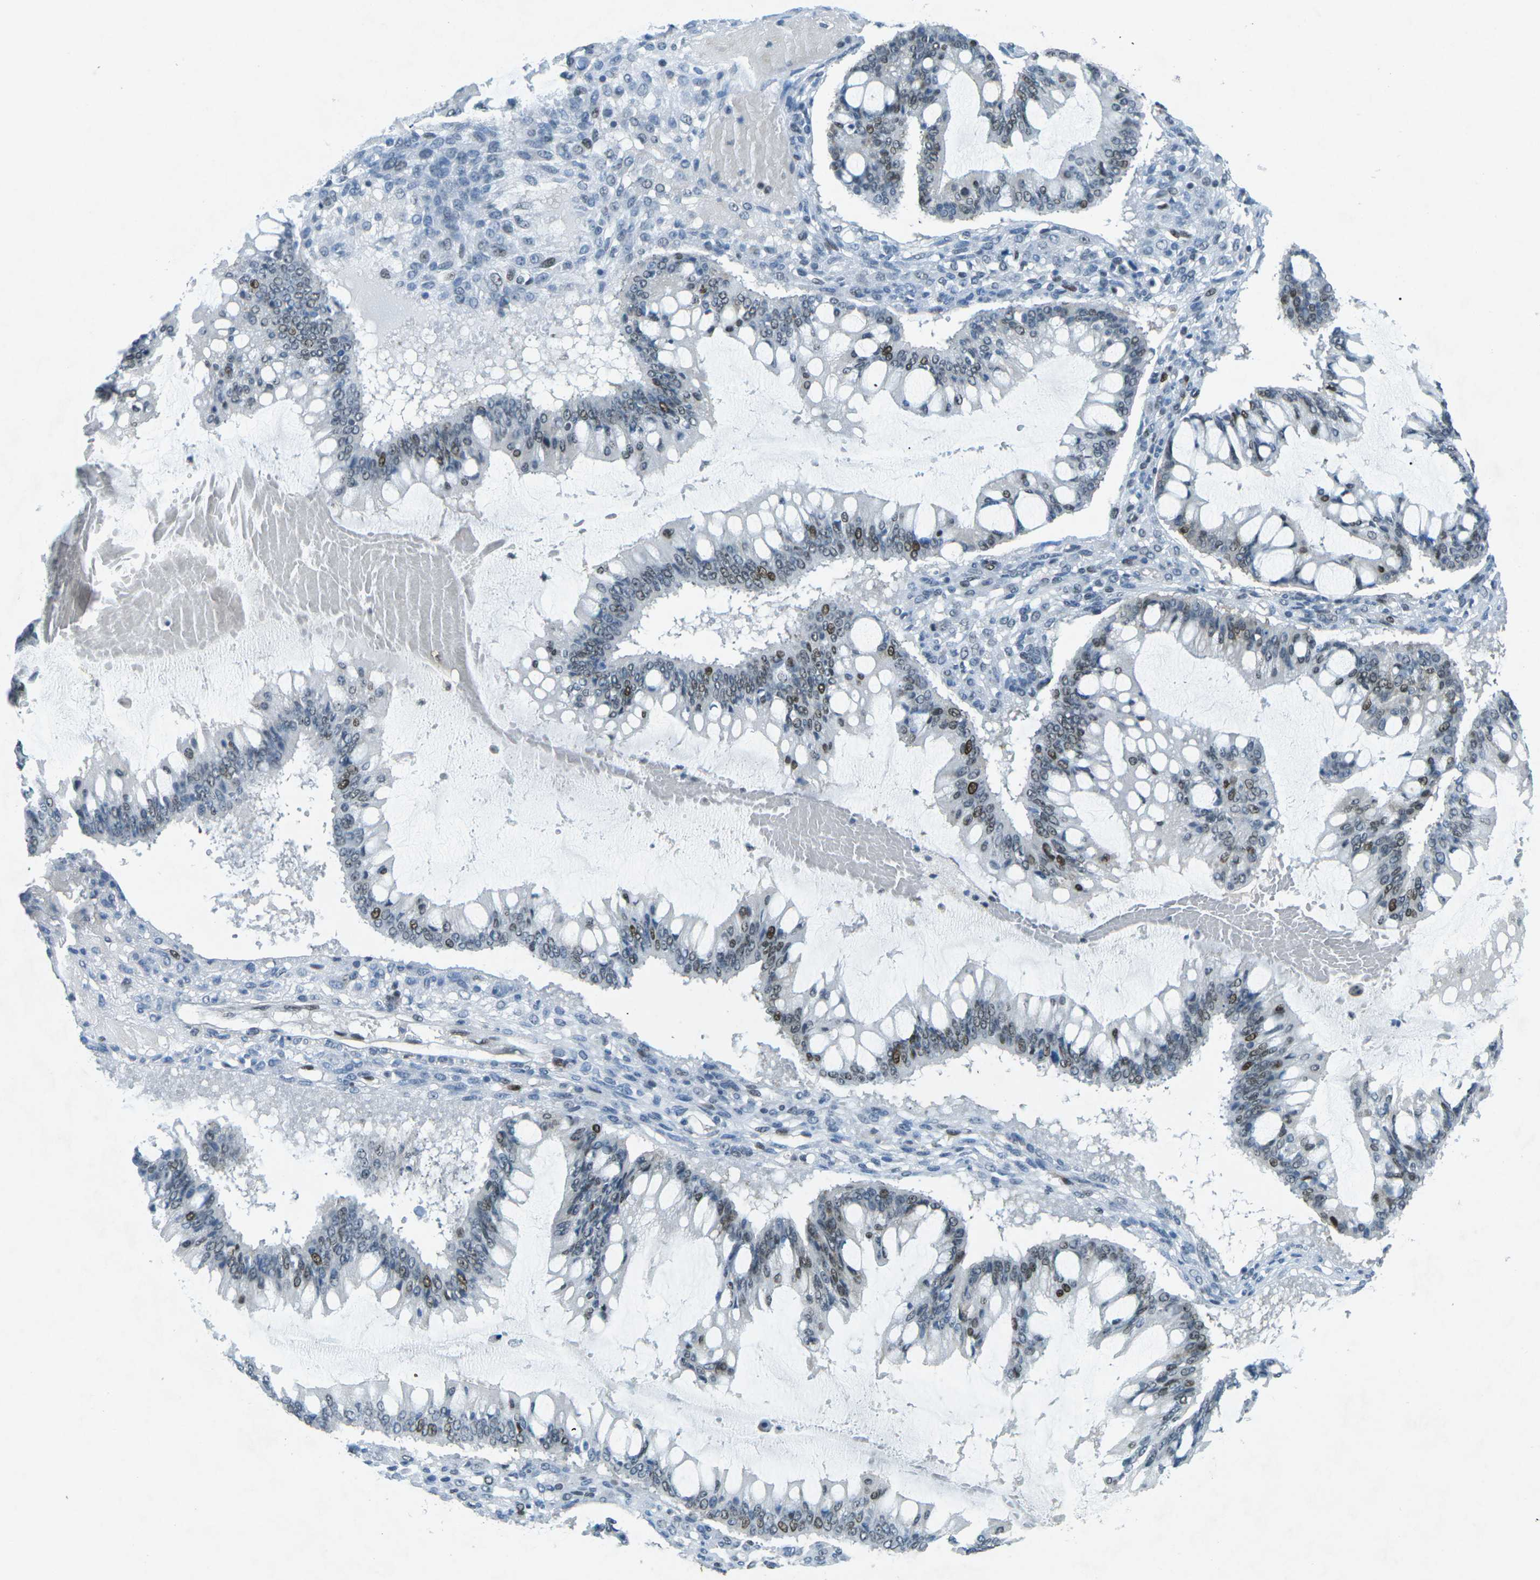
{"staining": {"intensity": "moderate", "quantity": "25%-75%", "location": "nuclear"}, "tissue": "ovarian cancer", "cell_type": "Tumor cells", "image_type": "cancer", "snomed": [{"axis": "morphology", "description": "Cystadenocarcinoma, mucinous, NOS"}, {"axis": "topography", "description": "Ovary"}], "caption": "Approximately 25%-75% of tumor cells in ovarian mucinous cystadenocarcinoma reveal moderate nuclear protein expression as visualized by brown immunohistochemical staining.", "gene": "RB1", "patient": {"sex": "female", "age": 73}}